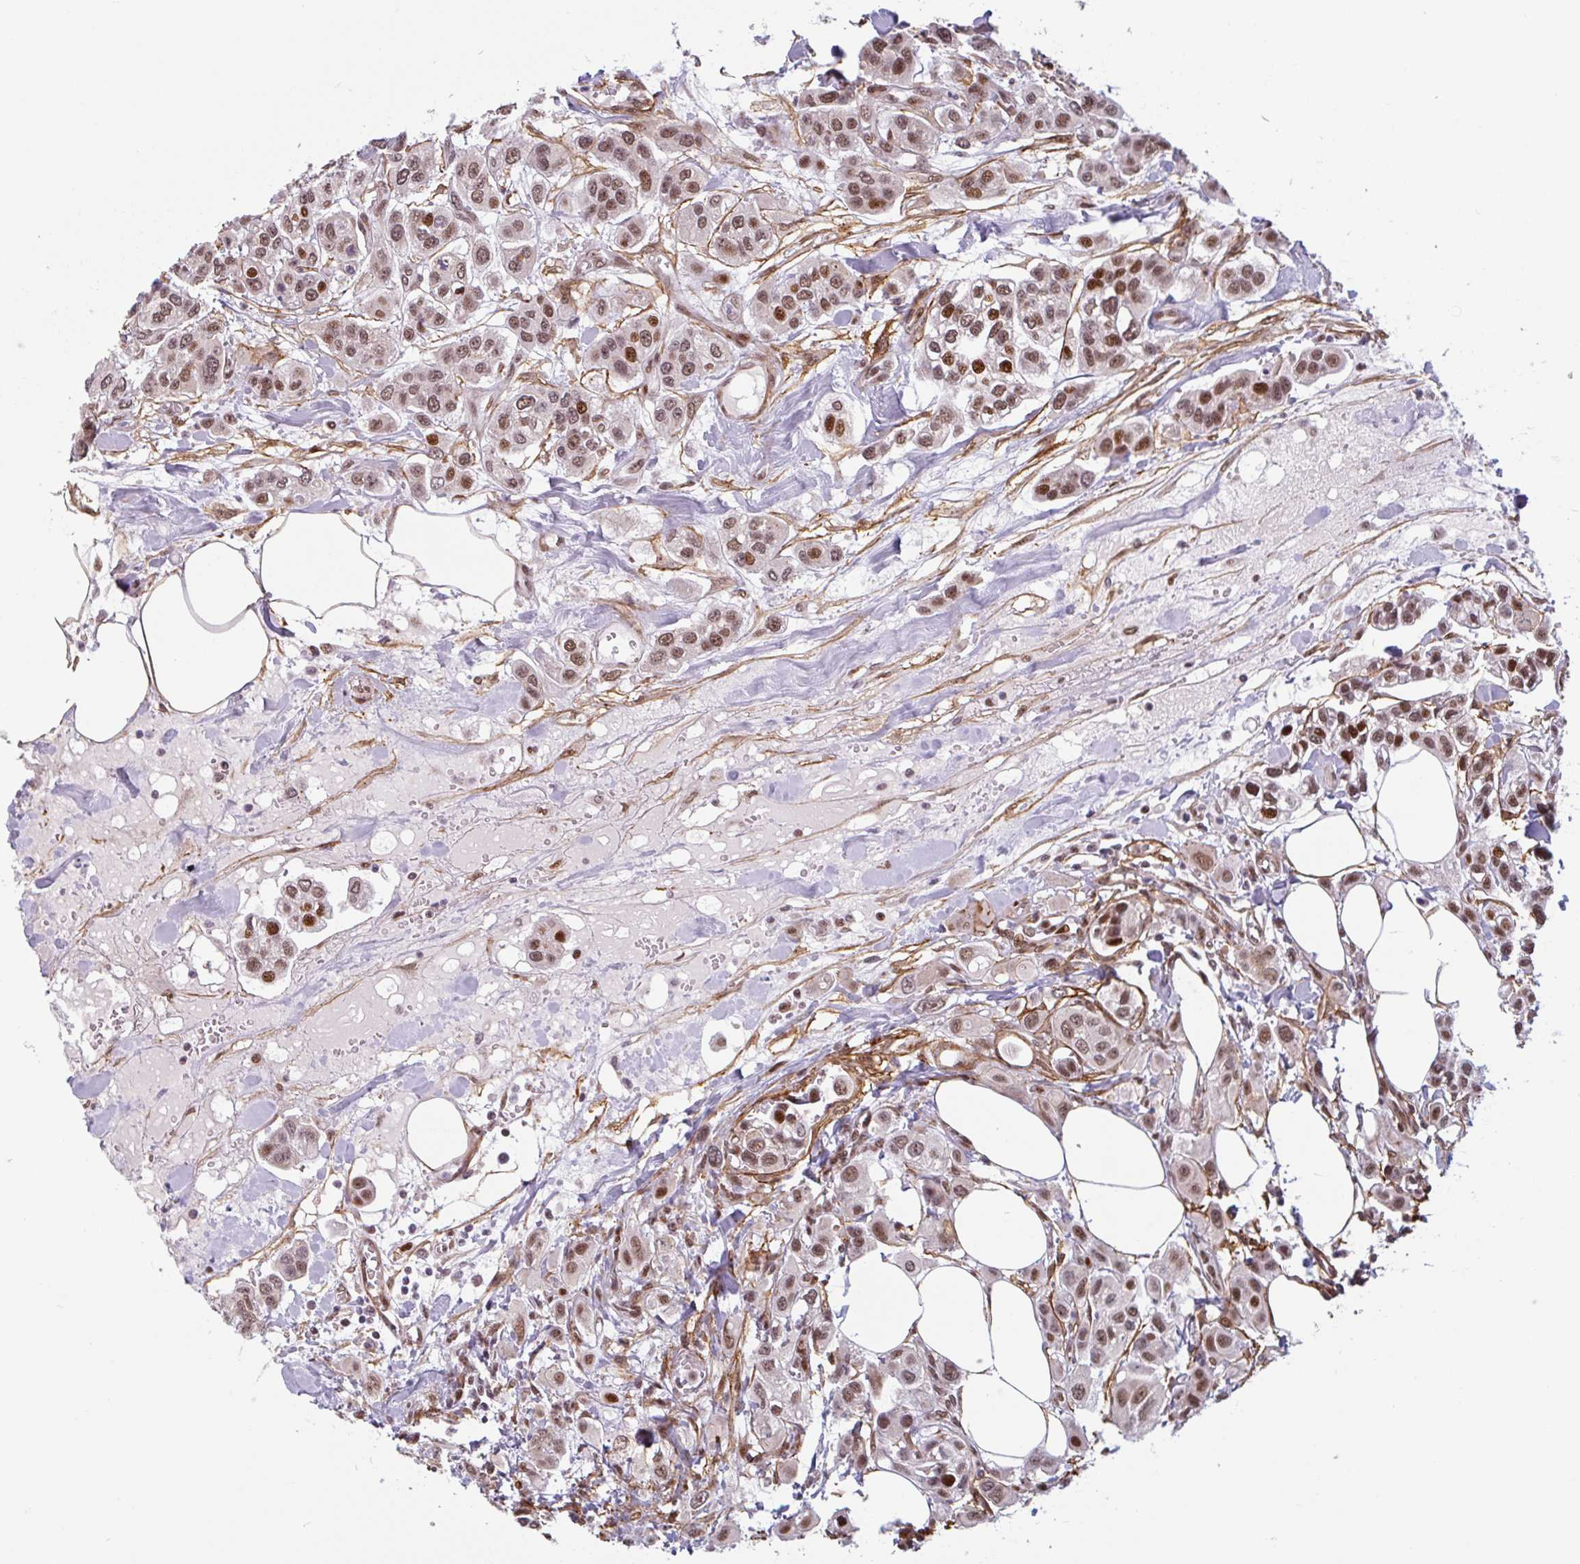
{"staining": {"intensity": "moderate", "quantity": ">75%", "location": "nuclear"}, "tissue": "urothelial cancer", "cell_type": "Tumor cells", "image_type": "cancer", "snomed": [{"axis": "morphology", "description": "Urothelial carcinoma, High grade"}, {"axis": "topography", "description": "Urinary bladder"}], "caption": "Immunohistochemical staining of human high-grade urothelial carcinoma displays moderate nuclear protein positivity in approximately >75% of tumor cells.", "gene": "TMEM119", "patient": {"sex": "male", "age": 67}}